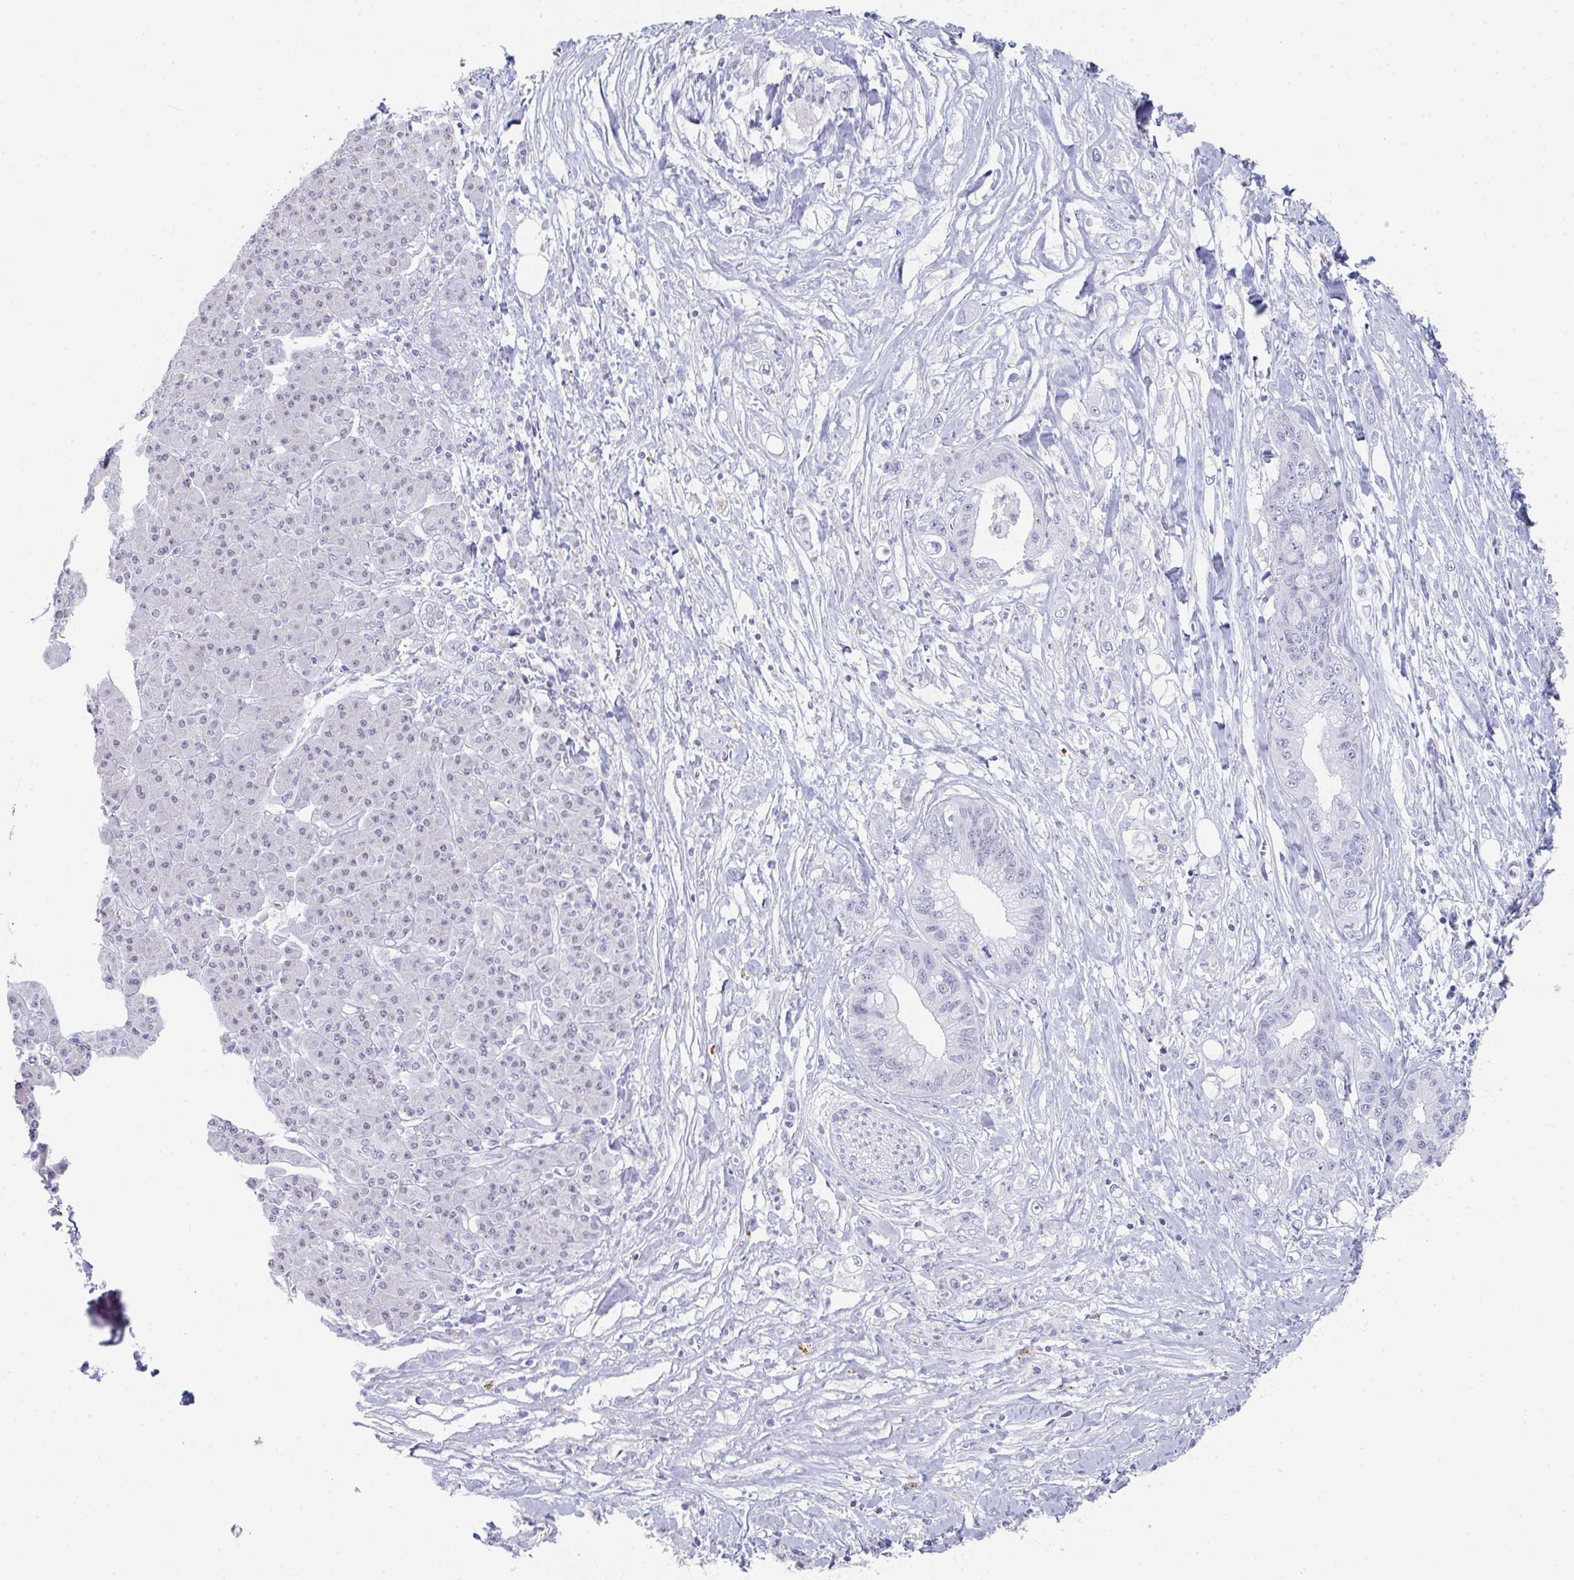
{"staining": {"intensity": "negative", "quantity": "none", "location": "none"}, "tissue": "pancreatic cancer", "cell_type": "Tumor cells", "image_type": "cancer", "snomed": [{"axis": "morphology", "description": "Adenocarcinoma, NOS"}, {"axis": "topography", "description": "Pancreas"}], "caption": "Immunohistochemistry (IHC) photomicrograph of pancreatic adenocarcinoma stained for a protein (brown), which exhibits no positivity in tumor cells.", "gene": "RUBCN", "patient": {"sex": "male", "age": 61}}